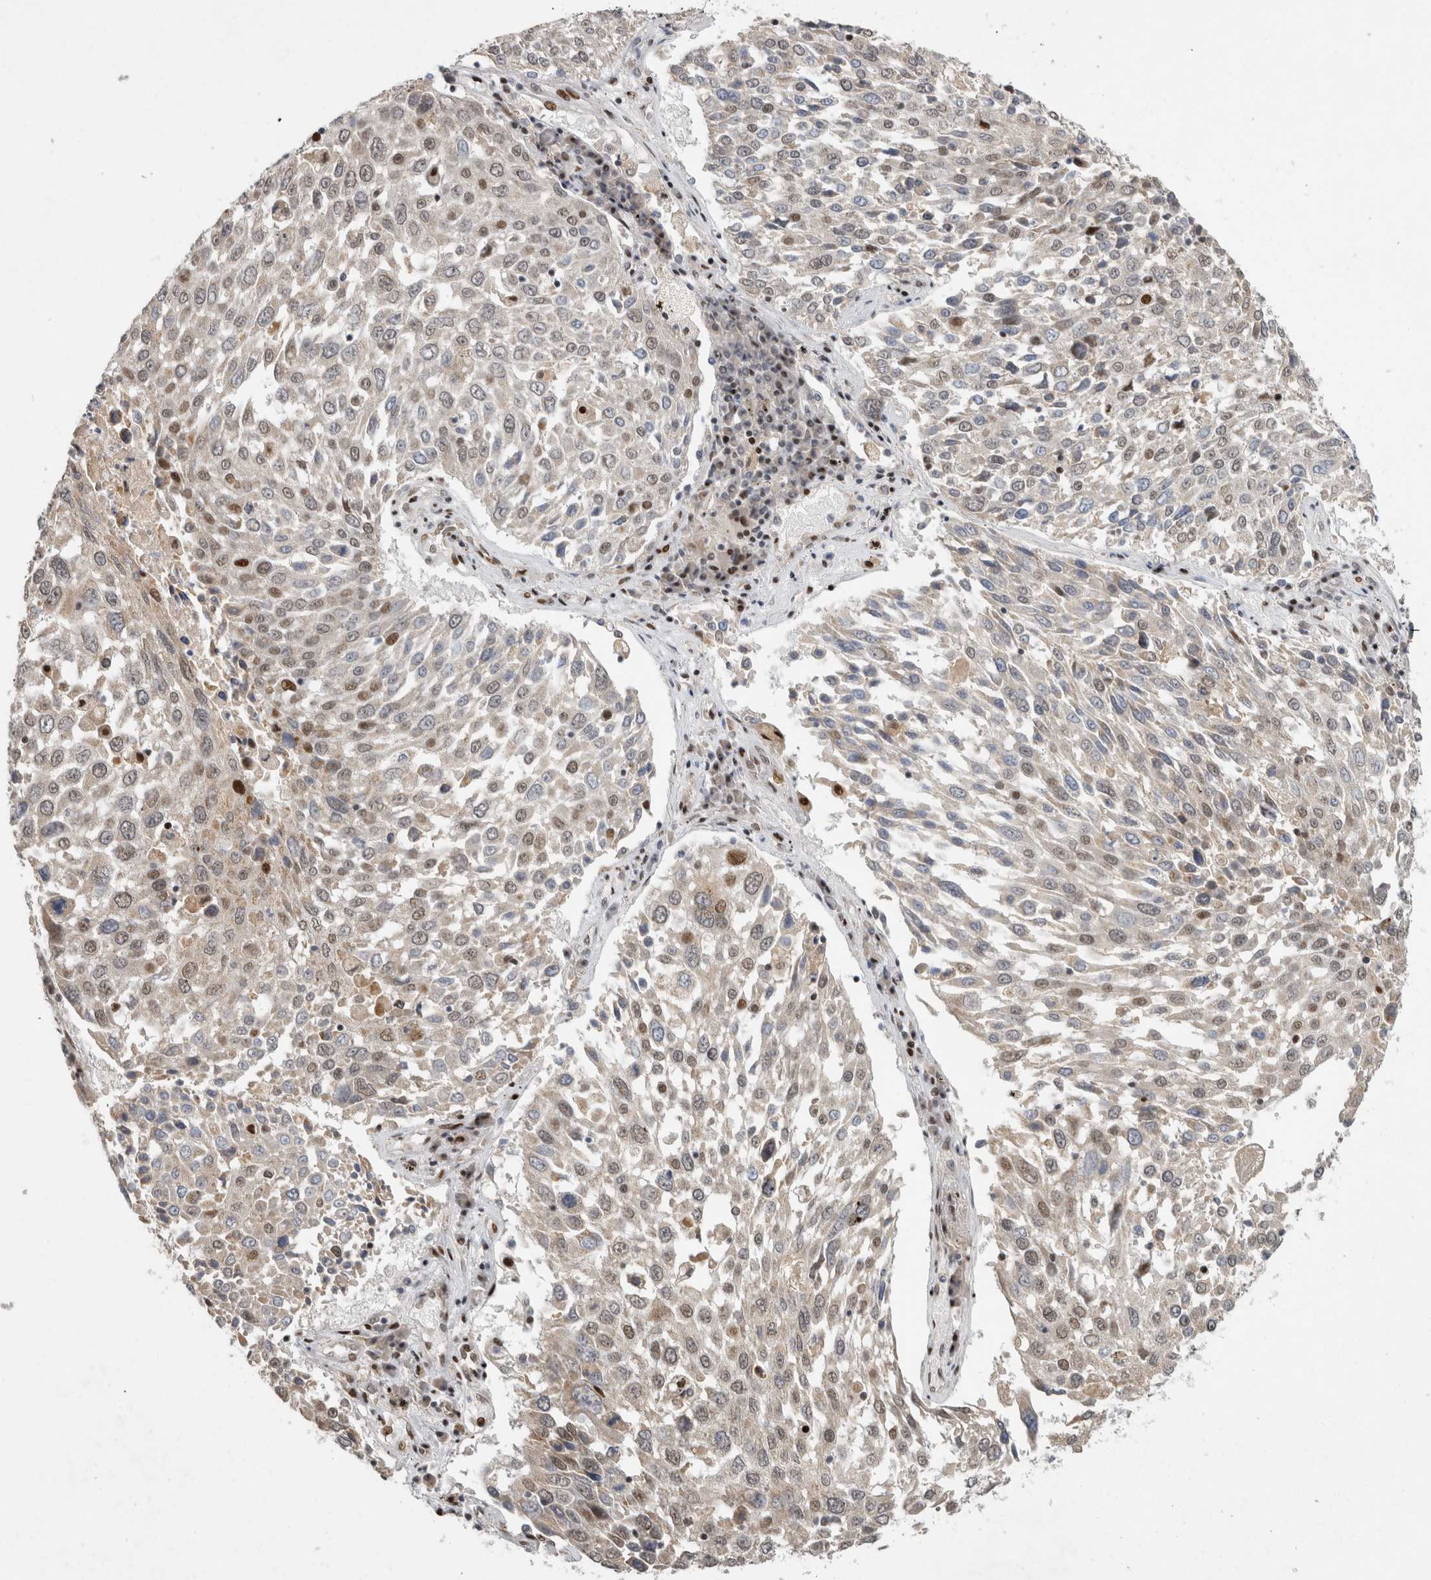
{"staining": {"intensity": "weak", "quantity": "25%-75%", "location": "nuclear"}, "tissue": "lung cancer", "cell_type": "Tumor cells", "image_type": "cancer", "snomed": [{"axis": "morphology", "description": "Squamous cell carcinoma, NOS"}, {"axis": "topography", "description": "Lung"}], "caption": "Immunohistochemistry (DAB (3,3'-diaminobenzidine)) staining of human squamous cell carcinoma (lung) exhibits weak nuclear protein positivity in about 25%-75% of tumor cells.", "gene": "C8orf58", "patient": {"sex": "male", "age": 65}}